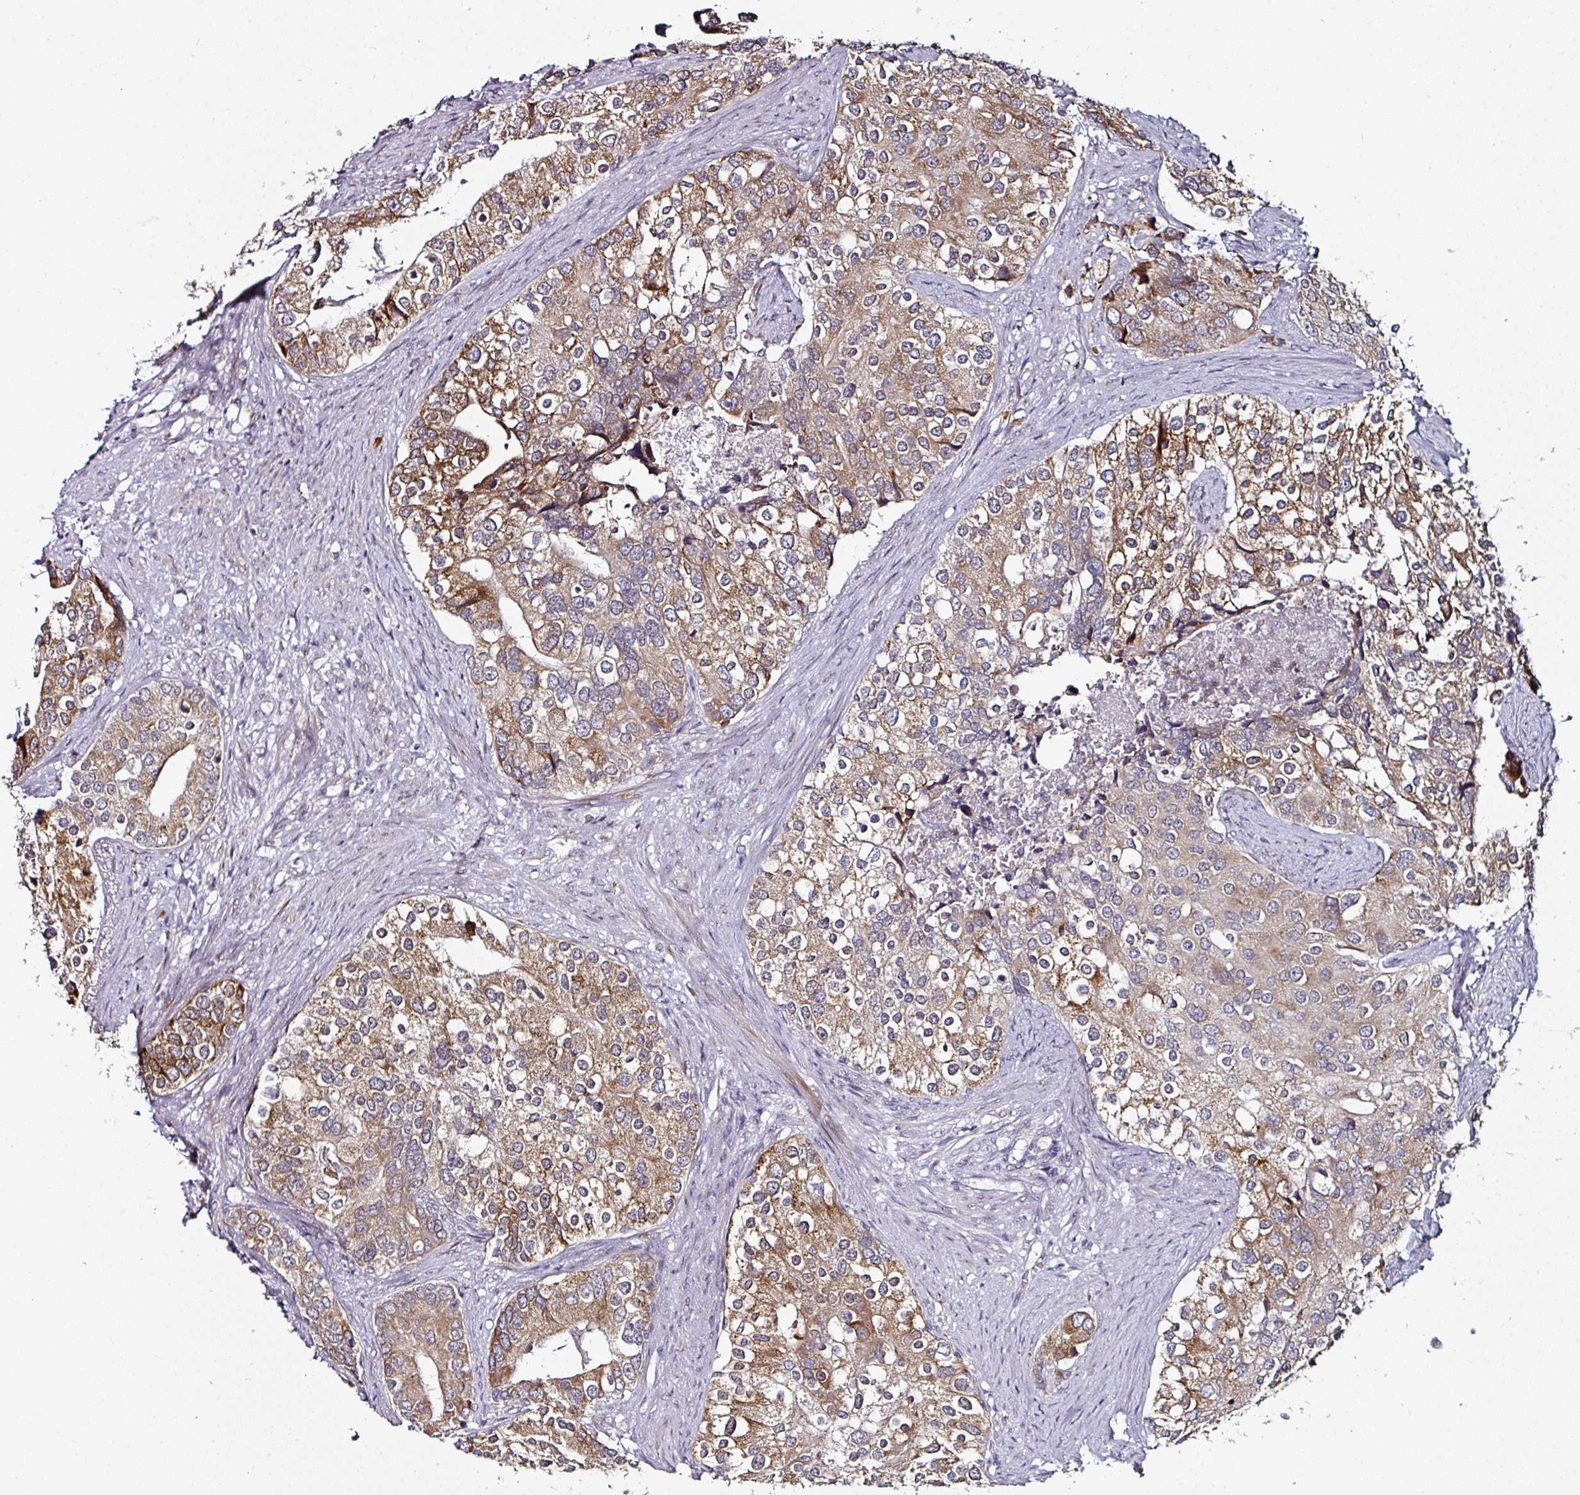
{"staining": {"intensity": "moderate", "quantity": ">75%", "location": "cytoplasmic/membranous"}, "tissue": "prostate cancer", "cell_type": "Tumor cells", "image_type": "cancer", "snomed": [{"axis": "morphology", "description": "Adenocarcinoma, High grade"}, {"axis": "topography", "description": "Prostate"}], "caption": "Tumor cells demonstrate medium levels of moderate cytoplasmic/membranous staining in approximately >75% of cells in human prostate cancer (adenocarcinoma (high-grade)). Immunohistochemistry (ihc) stains the protein of interest in brown and the nuclei are stained blue.", "gene": "APOLD1", "patient": {"sex": "male", "age": 62}}